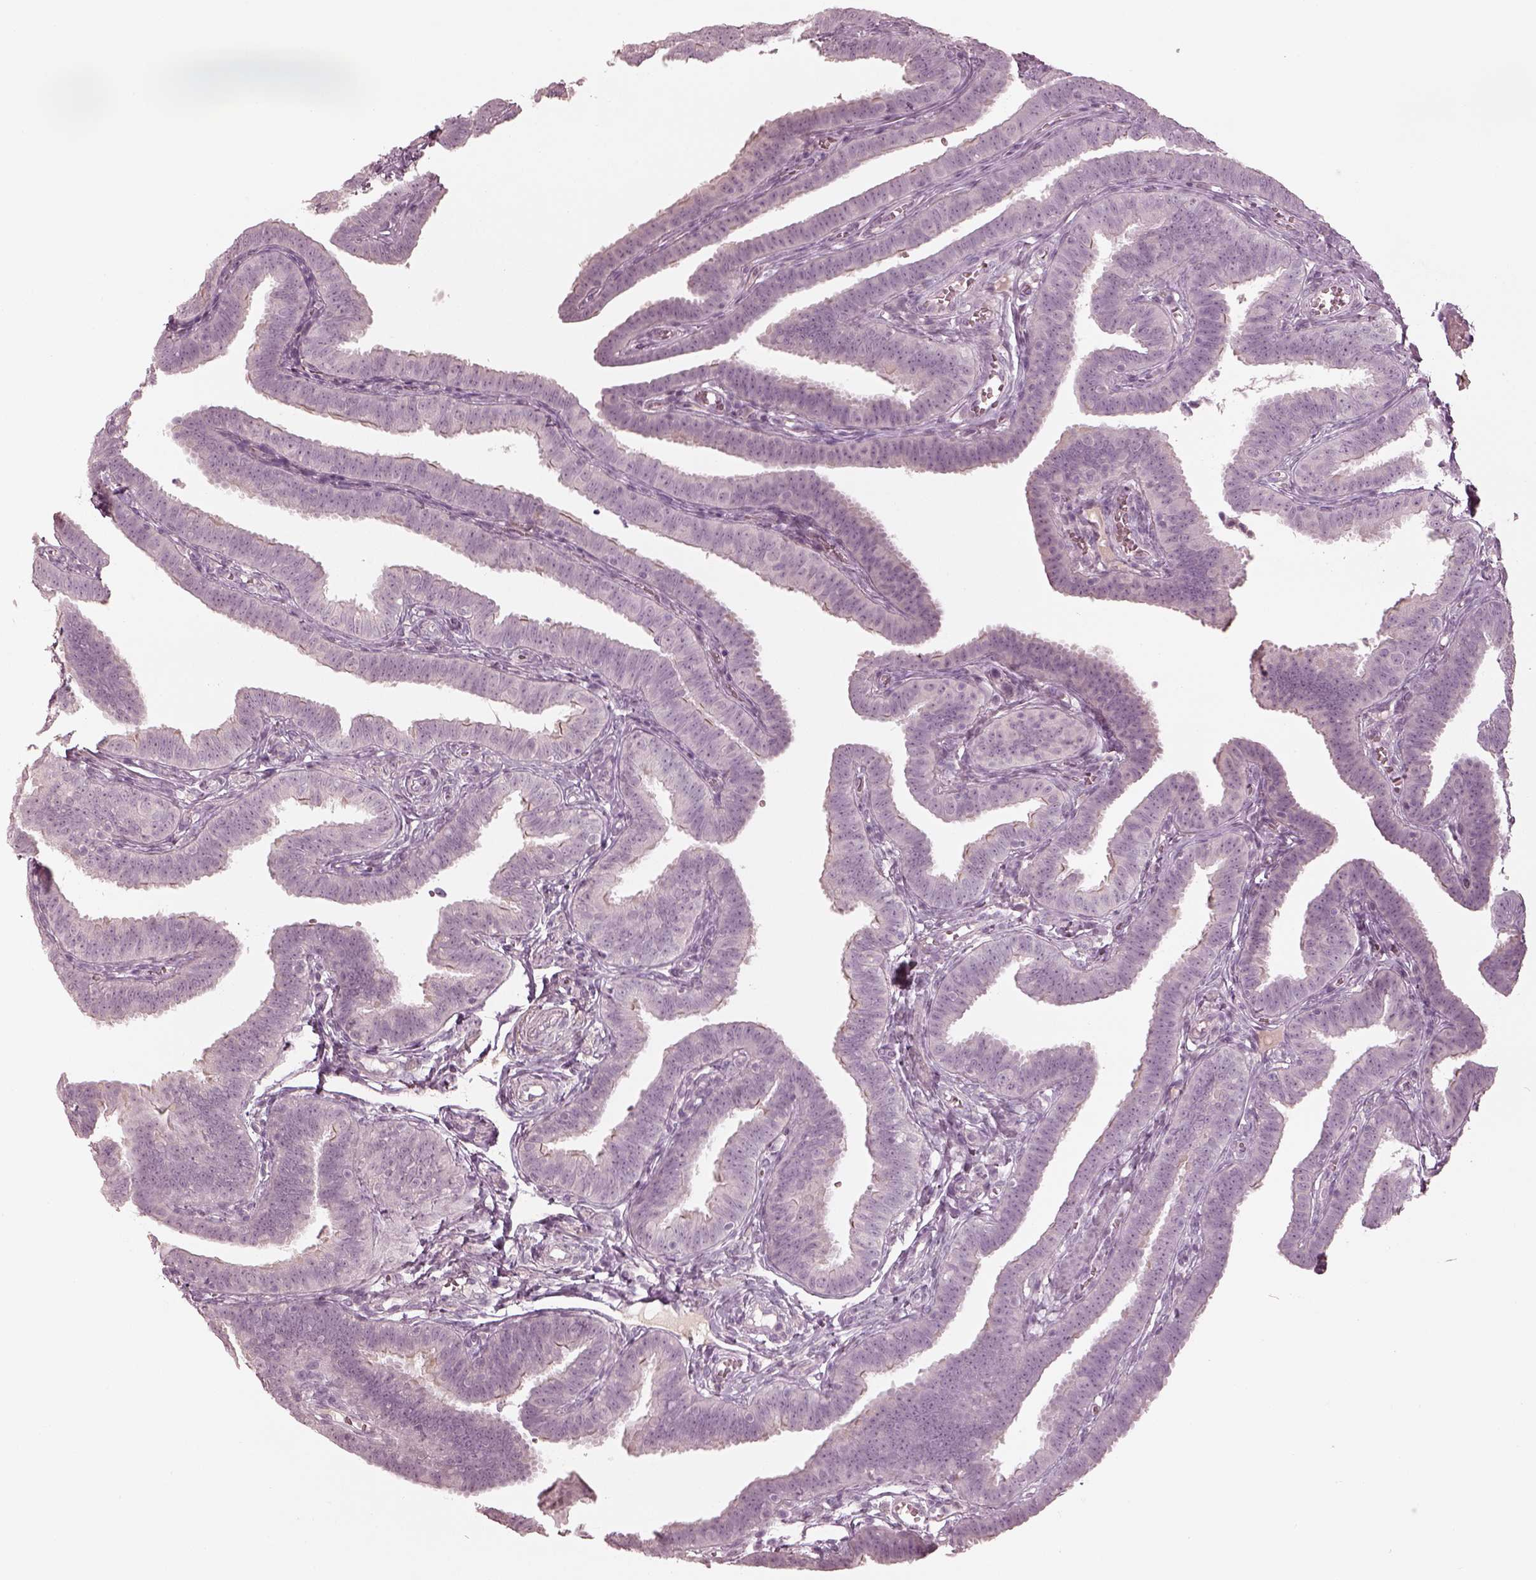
{"staining": {"intensity": "weak", "quantity": "25%-75%", "location": "cytoplasmic/membranous"}, "tissue": "fallopian tube", "cell_type": "Glandular cells", "image_type": "normal", "snomed": [{"axis": "morphology", "description": "Normal tissue, NOS"}, {"axis": "topography", "description": "Fallopian tube"}], "caption": "Immunohistochemical staining of benign human fallopian tube demonstrates weak cytoplasmic/membranous protein expression in approximately 25%-75% of glandular cells.", "gene": "SPATA6L", "patient": {"sex": "female", "age": 25}}